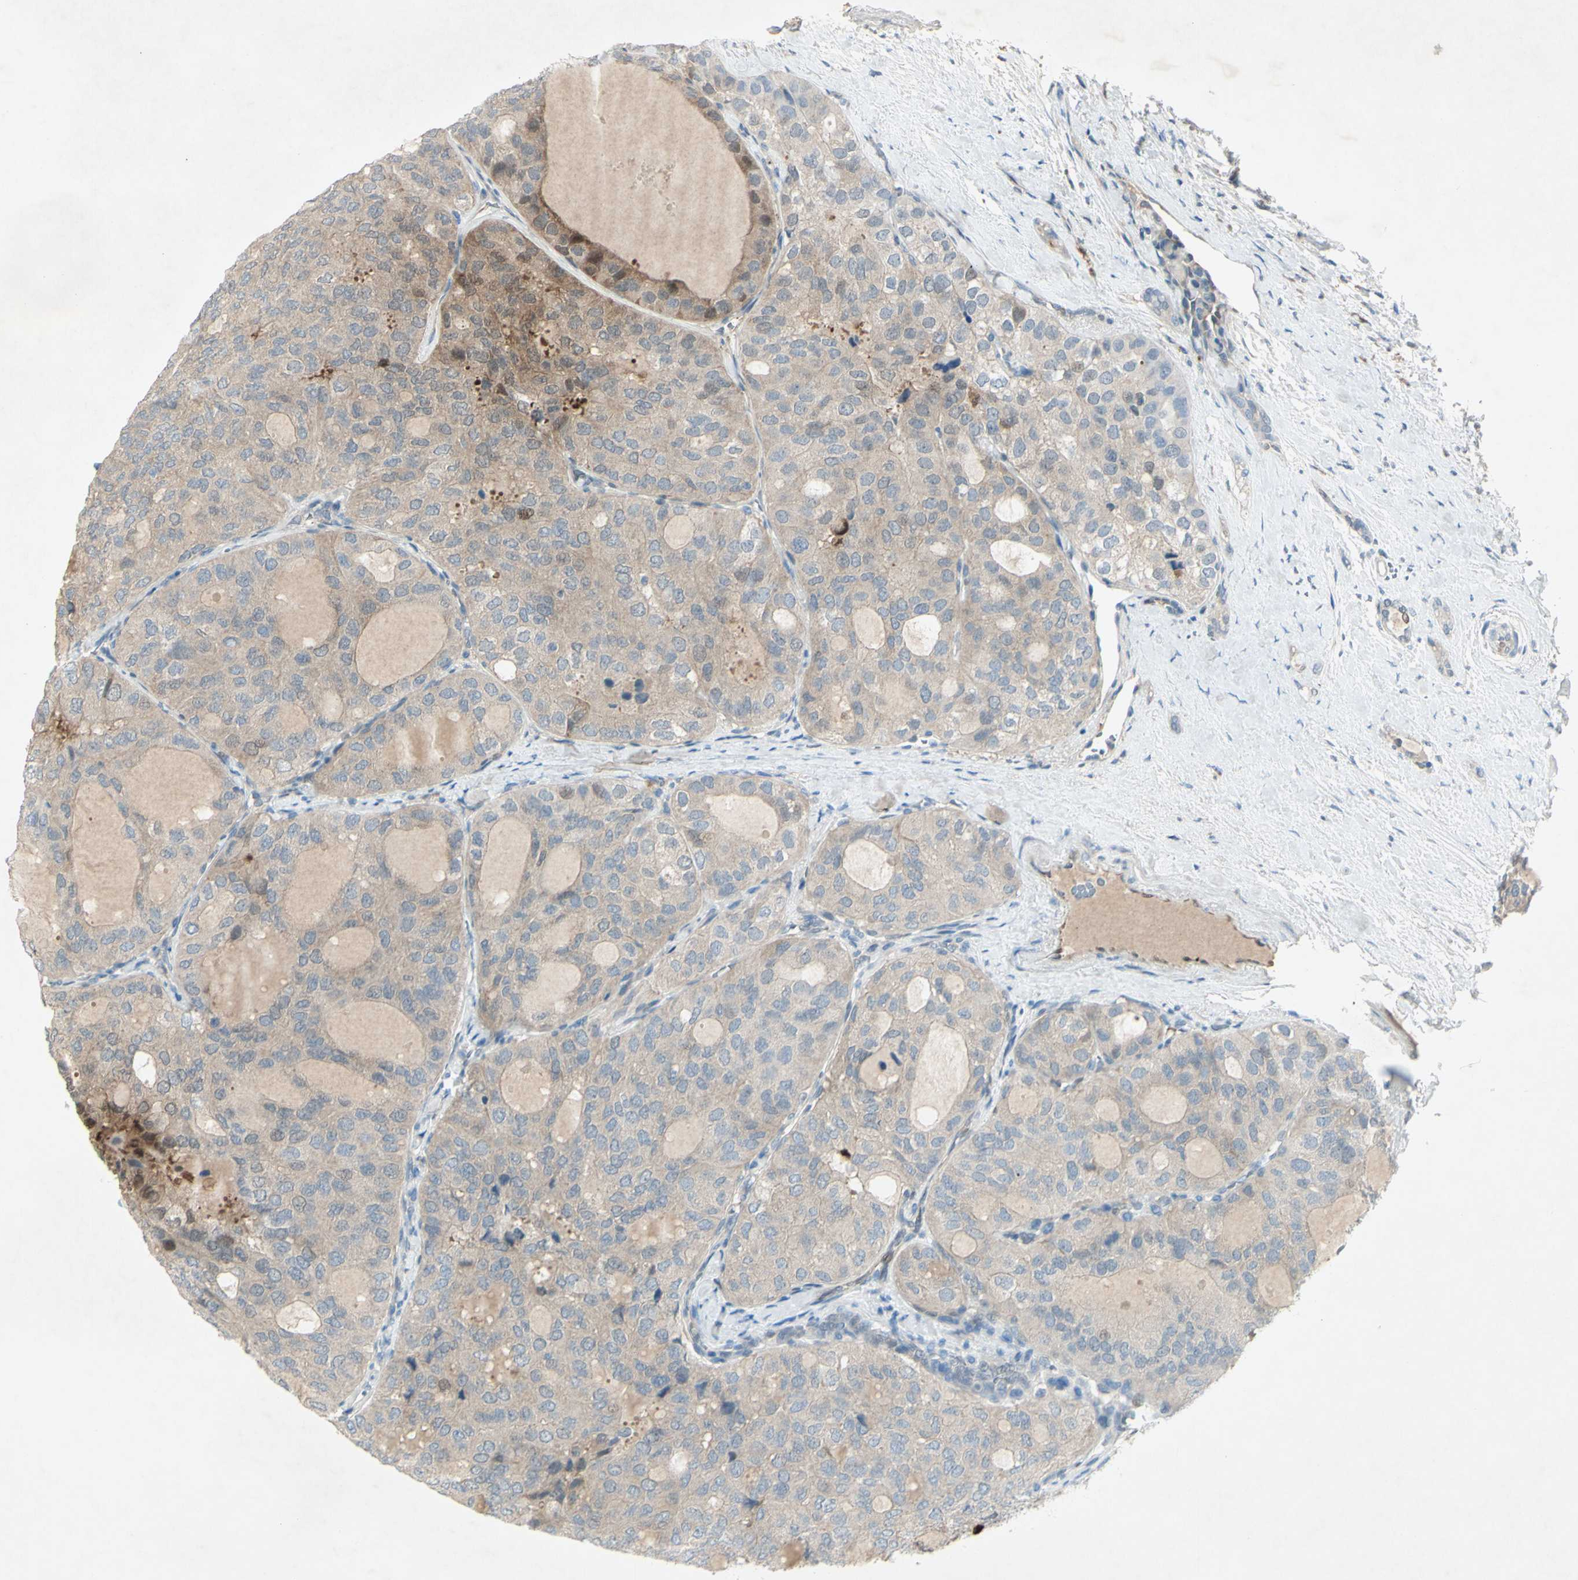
{"staining": {"intensity": "weak", "quantity": ">75%", "location": "cytoplasmic/membranous"}, "tissue": "thyroid cancer", "cell_type": "Tumor cells", "image_type": "cancer", "snomed": [{"axis": "morphology", "description": "Follicular adenoma carcinoma, NOS"}, {"axis": "topography", "description": "Thyroid gland"}], "caption": "Thyroid cancer (follicular adenoma carcinoma) stained with a brown dye reveals weak cytoplasmic/membranous positive expression in about >75% of tumor cells.", "gene": "C1orf159", "patient": {"sex": "male", "age": 75}}